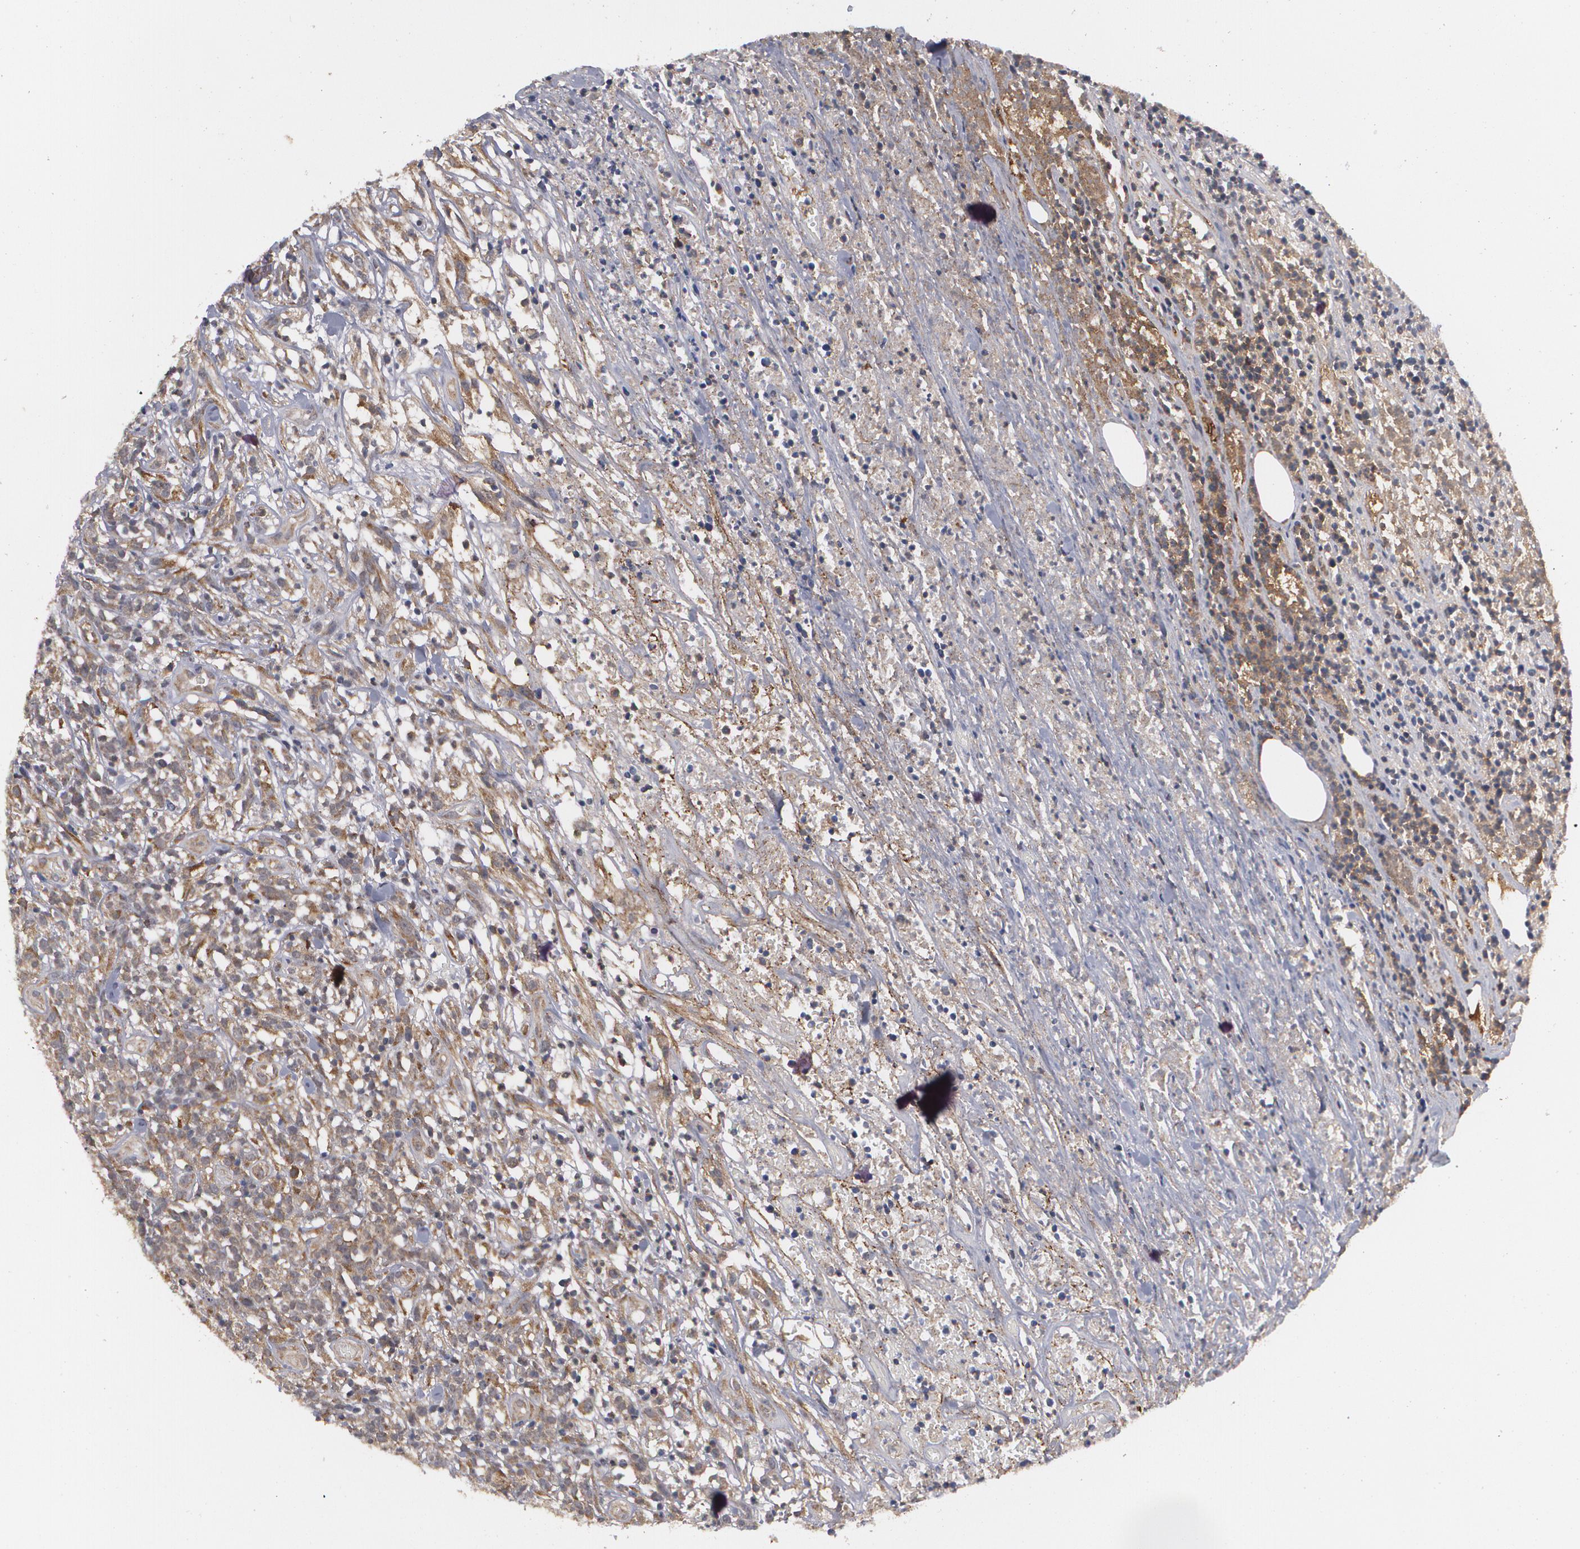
{"staining": {"intensity": "negative", "quantity": "none", "location": "none"}, "tissue": "lymphoma", "cell_type": "Tumor cells", "image_type": "cancer", "snomed": [{"axis": "morphology", "description": "Malignant lymphoma, non-Hodgkin's type, High grade"}, {"axis": "topography", "description": "Lymph node"}], "caption": "Lymphoma stained for a protein using immunohistochemistry (IHC) displays no staining tumor cells.", "gene": "BMP6", "patient": {"sex": "female", "age": 73}}